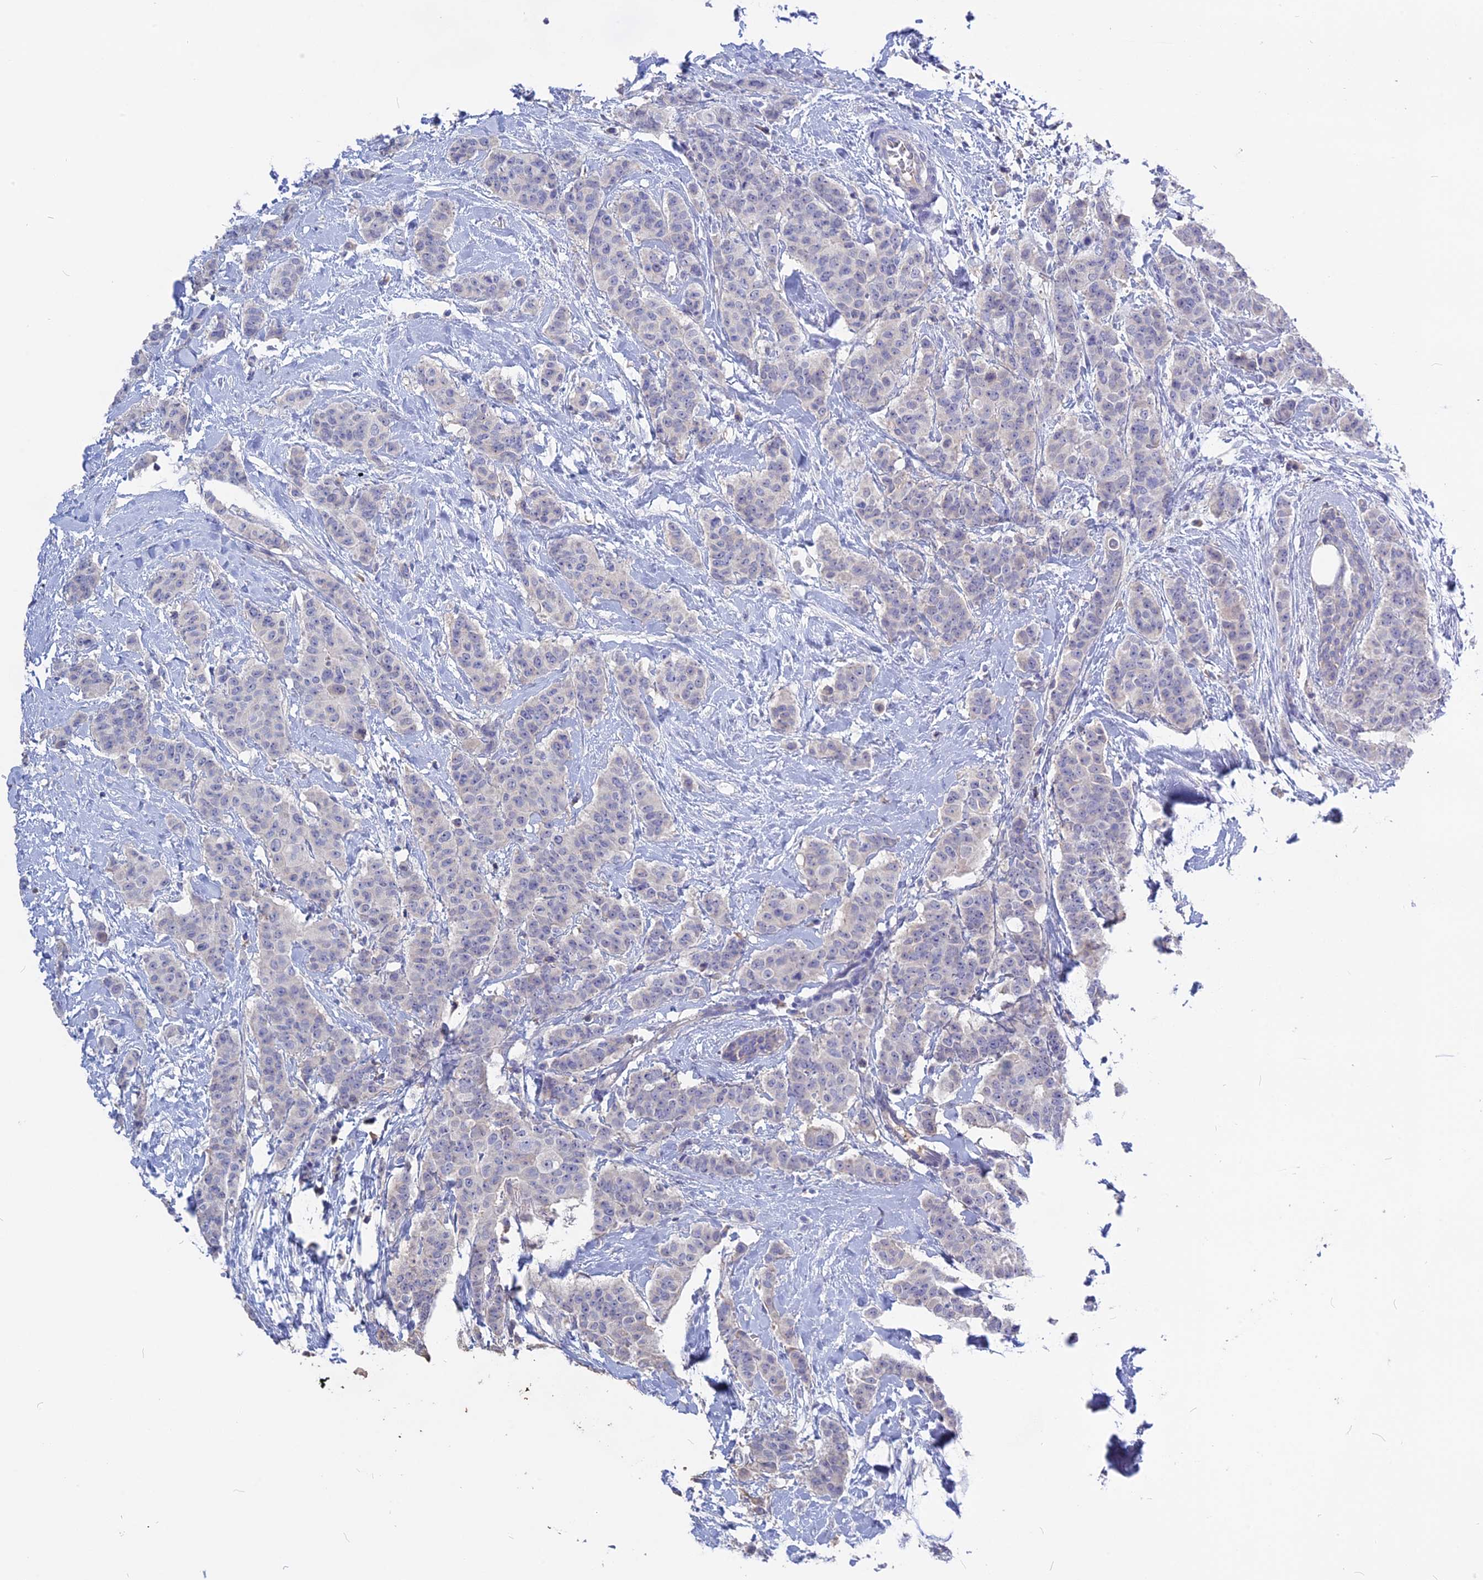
{"staining": {"intensity": "negative", "quantity": "none", "location": "none"}, "tissue": "breast cancer", "cell_type": "Tumor cells", "image_type": "cancer", "snomed": [{"axis": "morphology", "description": "Duct carcinoma"}, {"axis": "topography", "description": "Breast"}], "caption": "Immunohistochemistry (IHC) photomicrograph of human breast invasive ductal carcinoma stained for a protein (brown), which displays no expression in tumor cells.", "gene": "ADGRA1", "patient": {"sex": "female", "age": 40}}